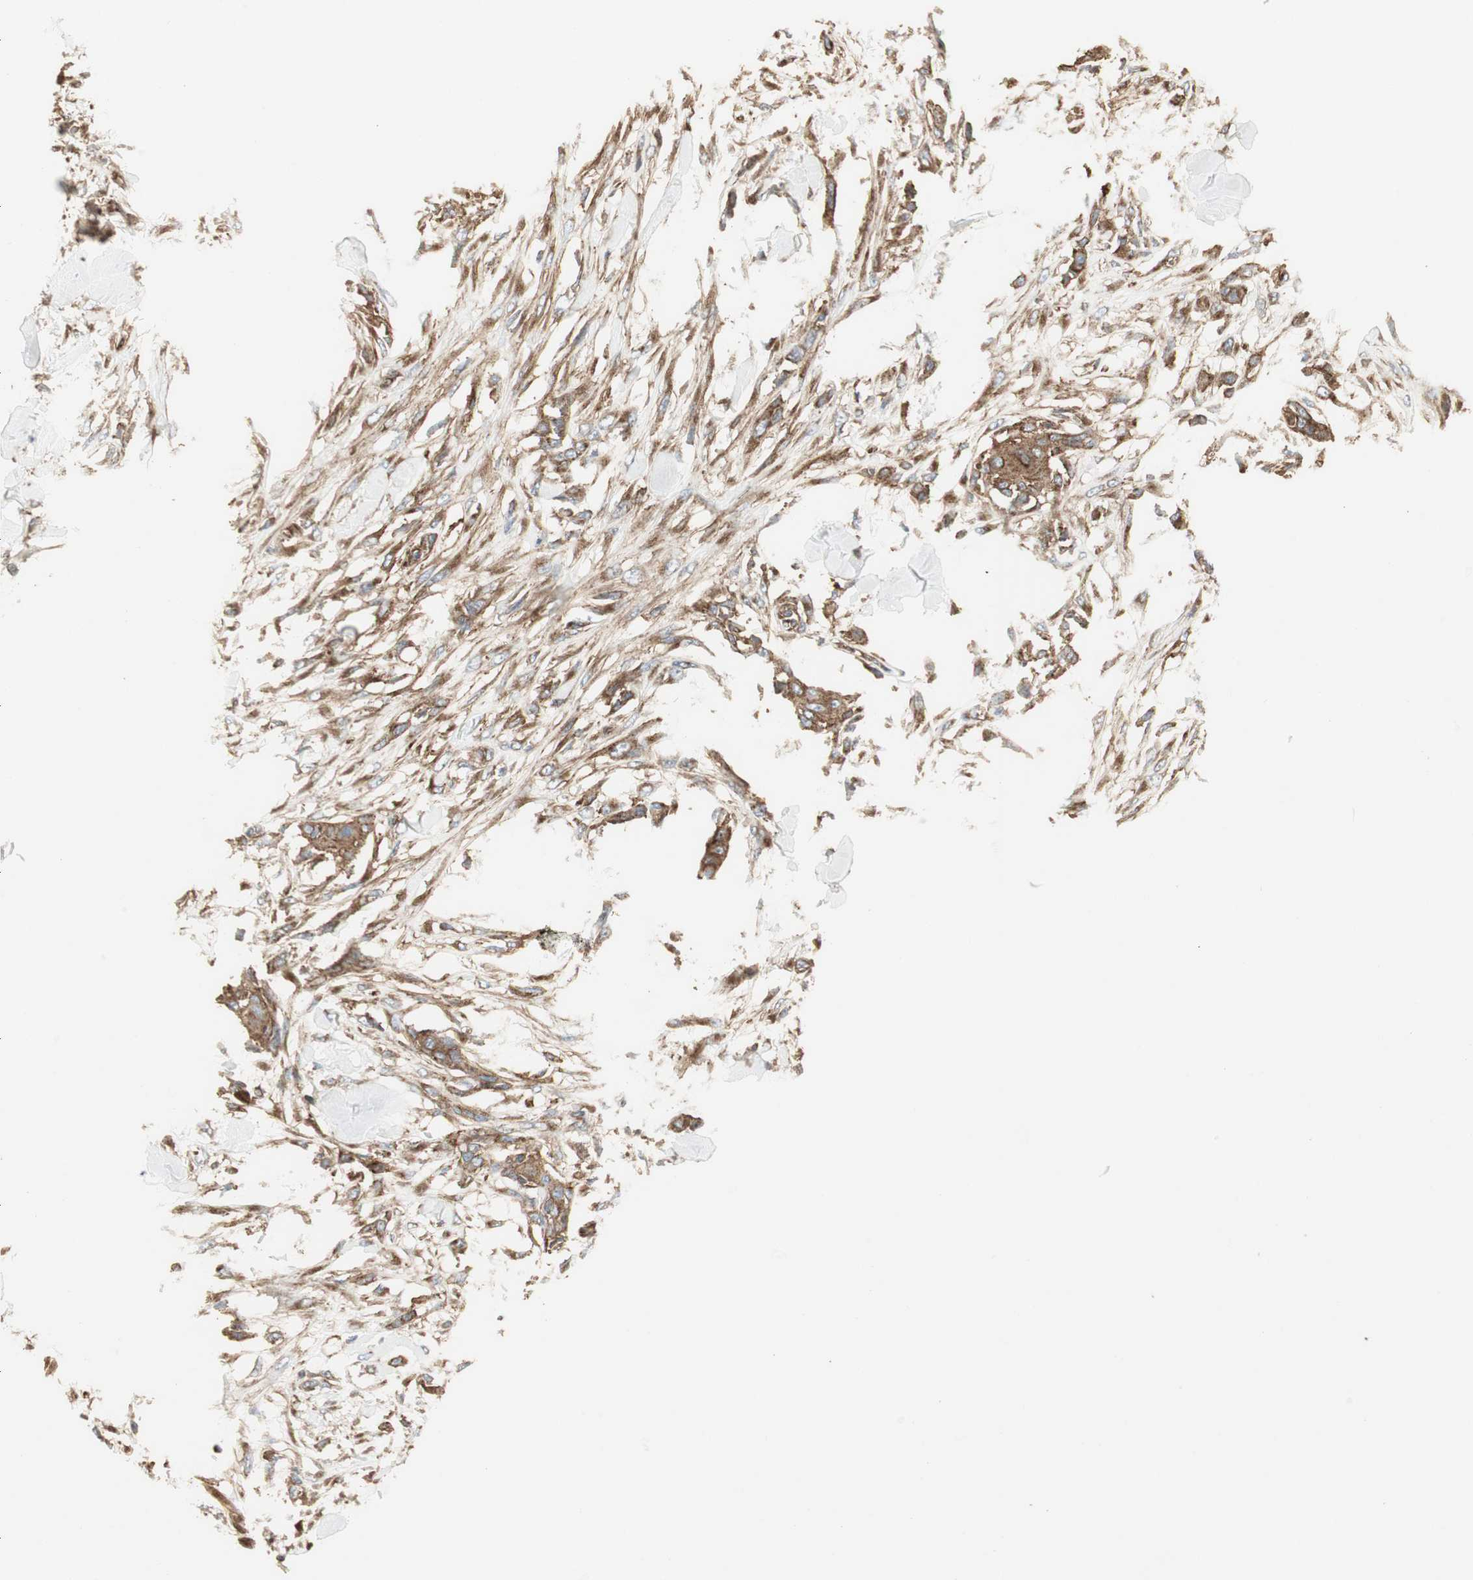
{"staining": {"intensity": "moderate", "quantity": ">75%", "location": "cytoplasmic/membranous"}, "tissue": "skin cancer", "cell_type": "Tumor cells", "image_type": "cancer", "snomed": [{"axis": "morphology", "description": "Squamous cell carcinoma, NOS"}, {"axis": "topography", "description": "Skin"}], "caption": "Skin cancer (squamous cell carcinoma) stained with a protein marker displays moderate staining in tumor cells.", "gene": "H6PD", "patient": {"sex": "female", "age": 59}}